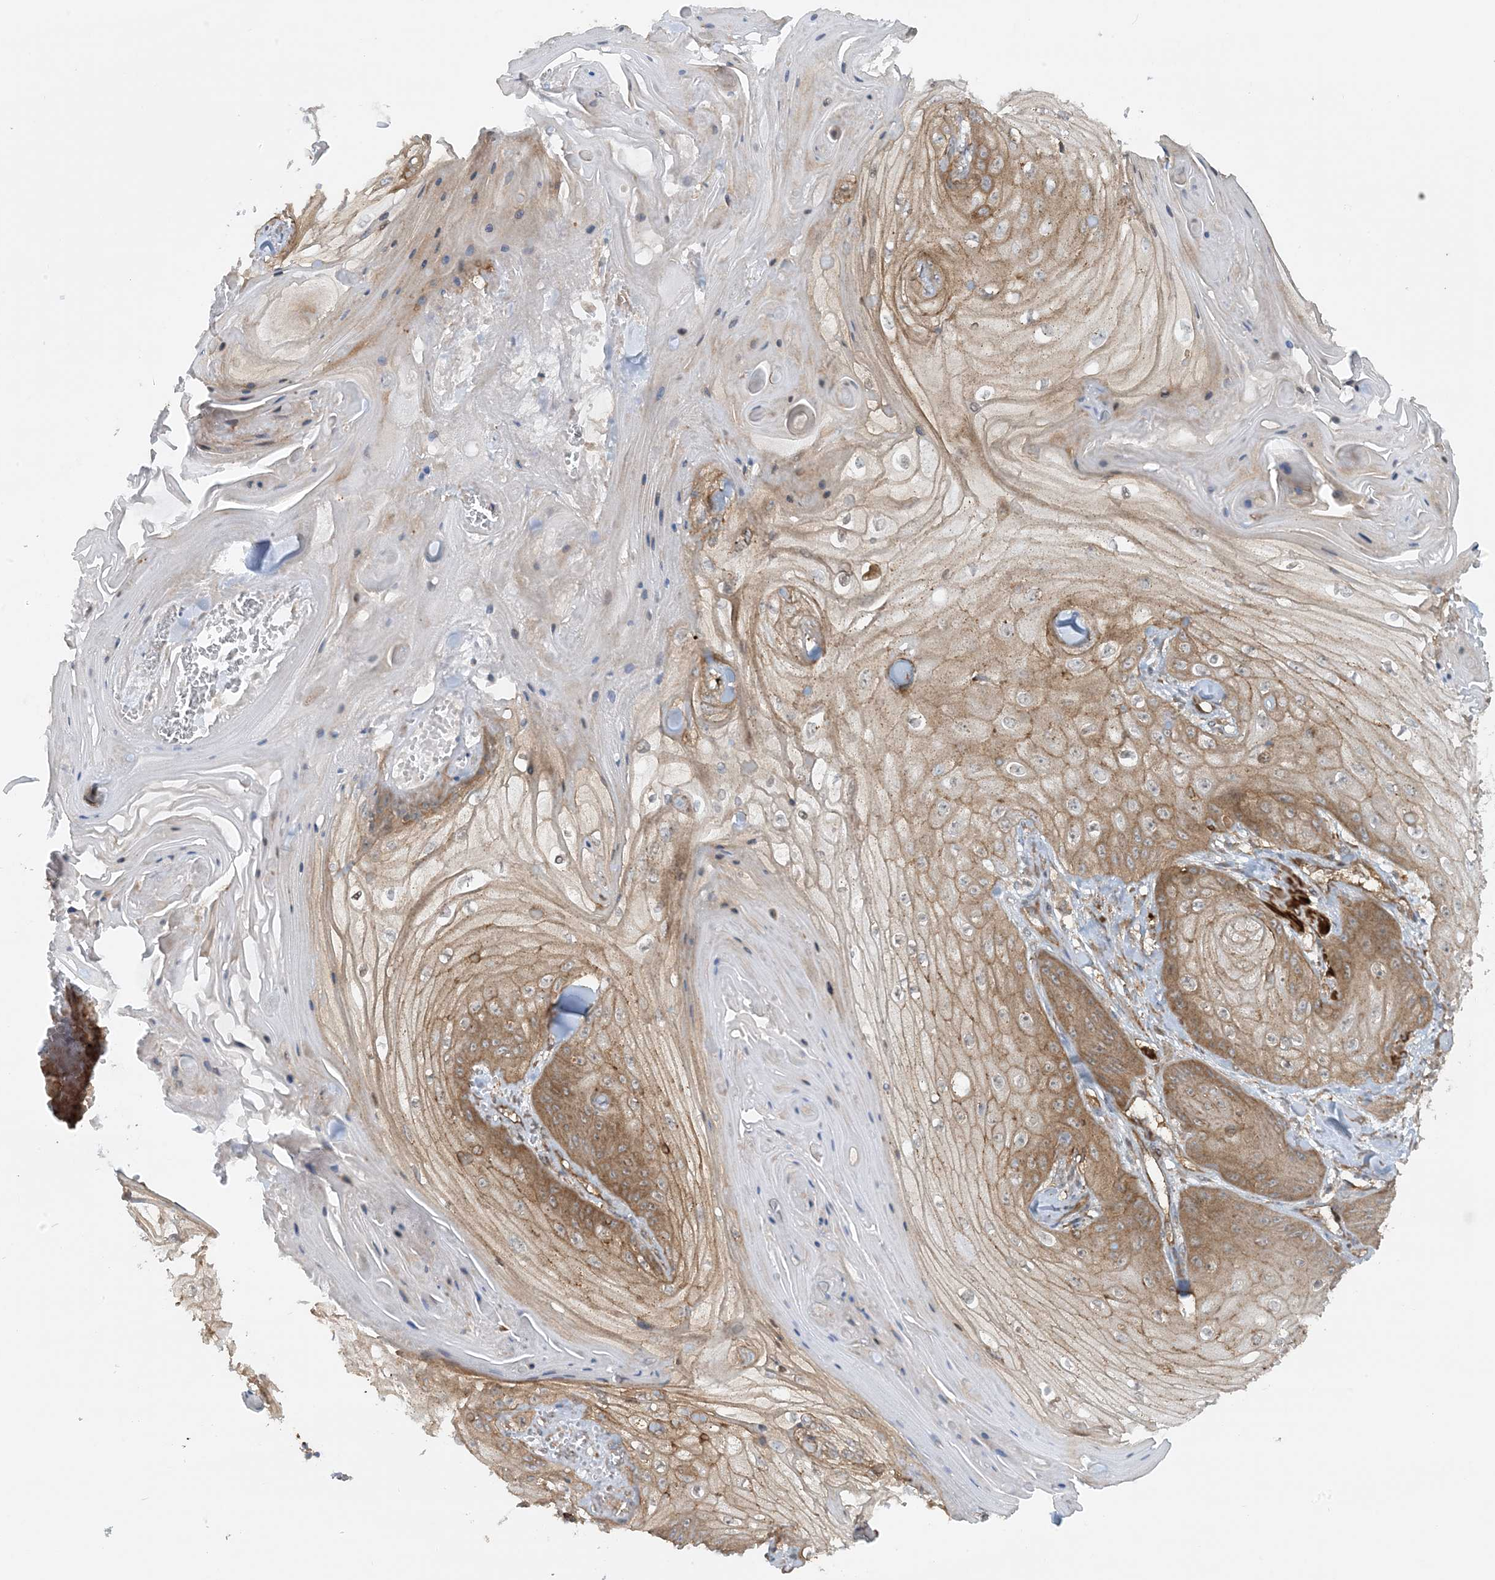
{"staining": {"intensity": "moderate", "quantity": "25%-75%", "location": "cytoplasmic/membranous"}, "tissue": "skin cancer", "cell_type": "Tumor cells", "image_type": "cancer", "snomed": [{"axis": "morphology", "description": "Squamous cell carcinoma, NOS"}, {"axis": "topography", "description": "Skin"}], "caption": "Skin cancer (squamous cell carcinoma) tissue demonstrates moderate cytoplasmic/membranous expression in approximately 25%-75% of tumor cells (Brightfield microscopy of DAB IHC at high magnification).", "gene": "STAM2", "patient": {"sex": "male", "age": 74}}